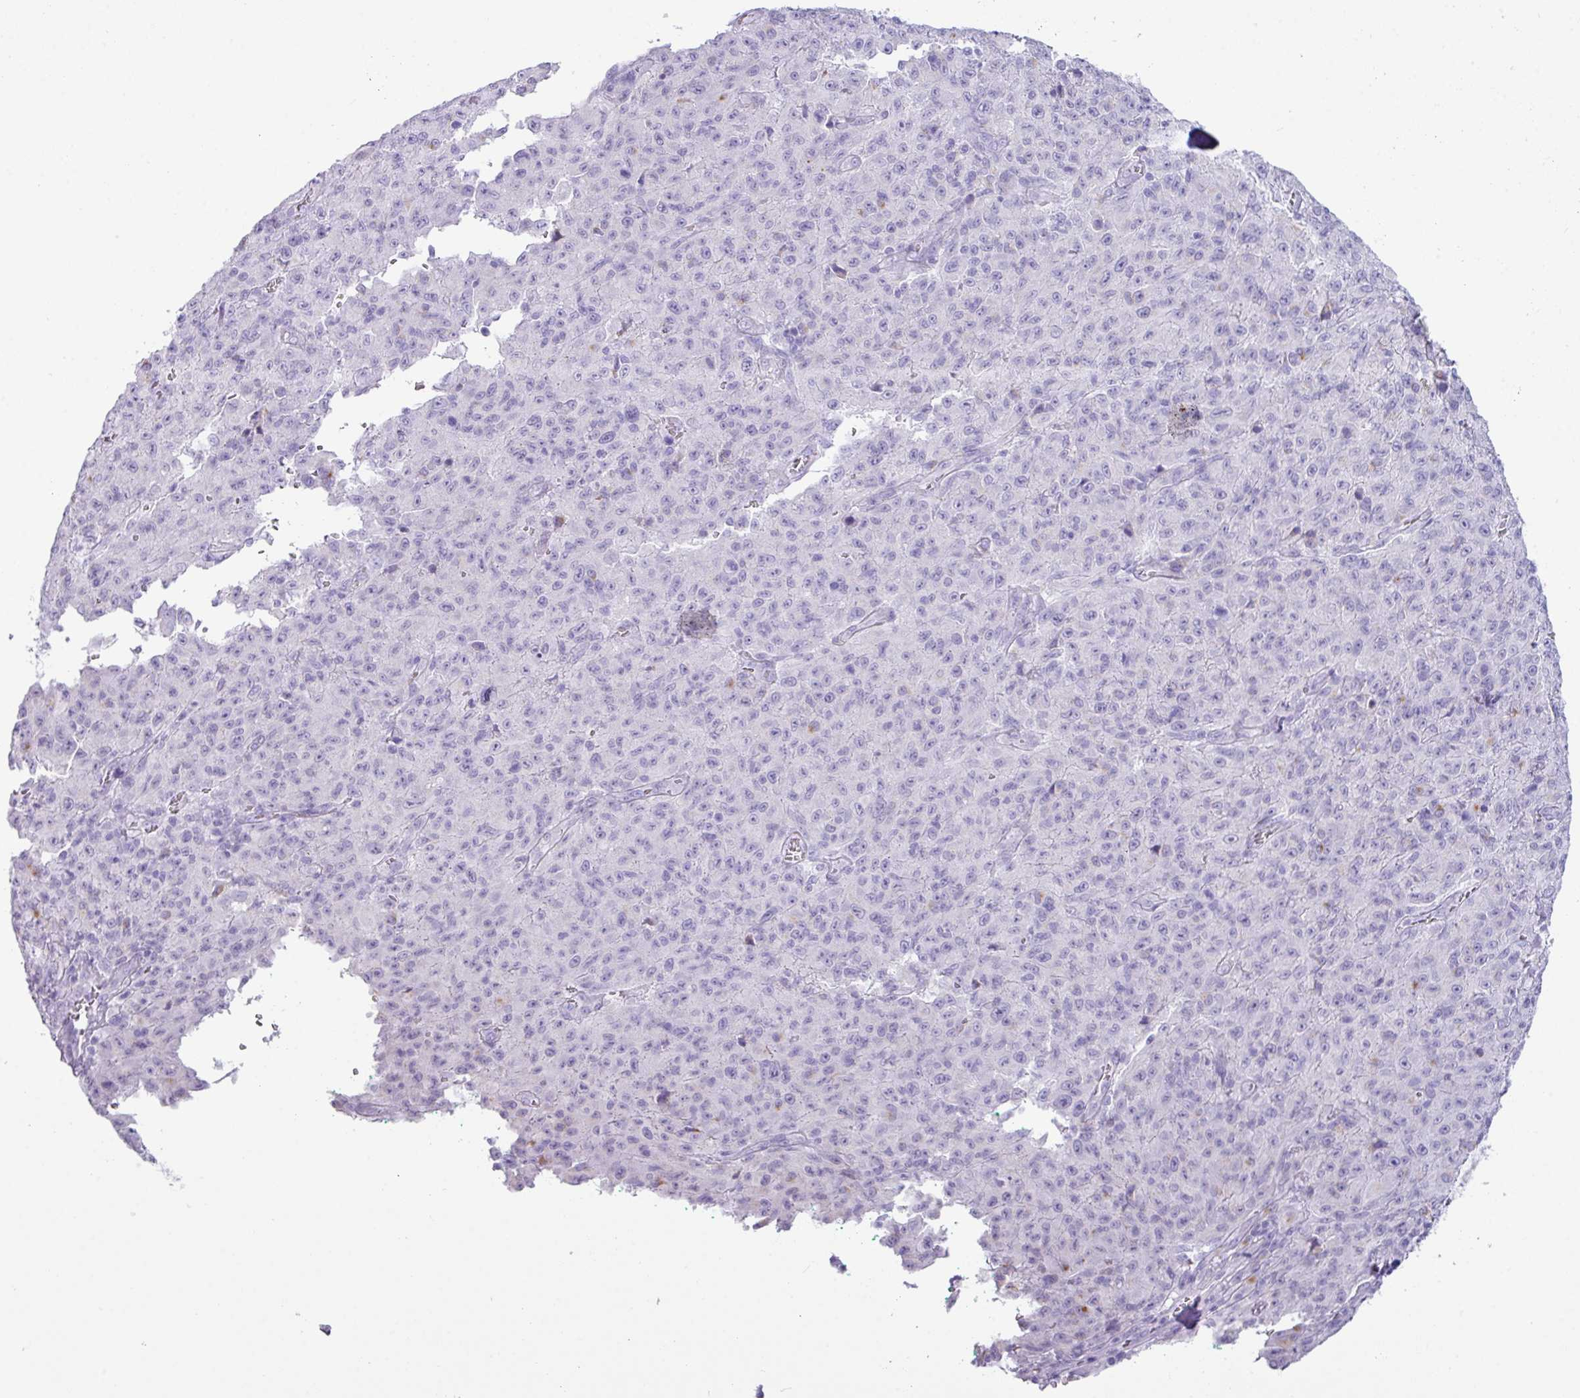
{"staining": {"intensity": "negative", "quantity": "none", "location": "none"}, "tissue": "melanoma", "cell_type": "Tumor cells", "image_type": "cancer", "snomed": [{"axis": "morphology", "description": "Malignant melanoma, NOS"}, {"axis": "topography", "description": "Skin"}], "caption": "This histopathology image is of malignant melanoma stained with IHC to label a protein in brown with the nuclei are counter-stained blue. There is no staining in tumor cells.", "gene": "NCCRP1", "patient": {"sex": "male", "age": 46}}